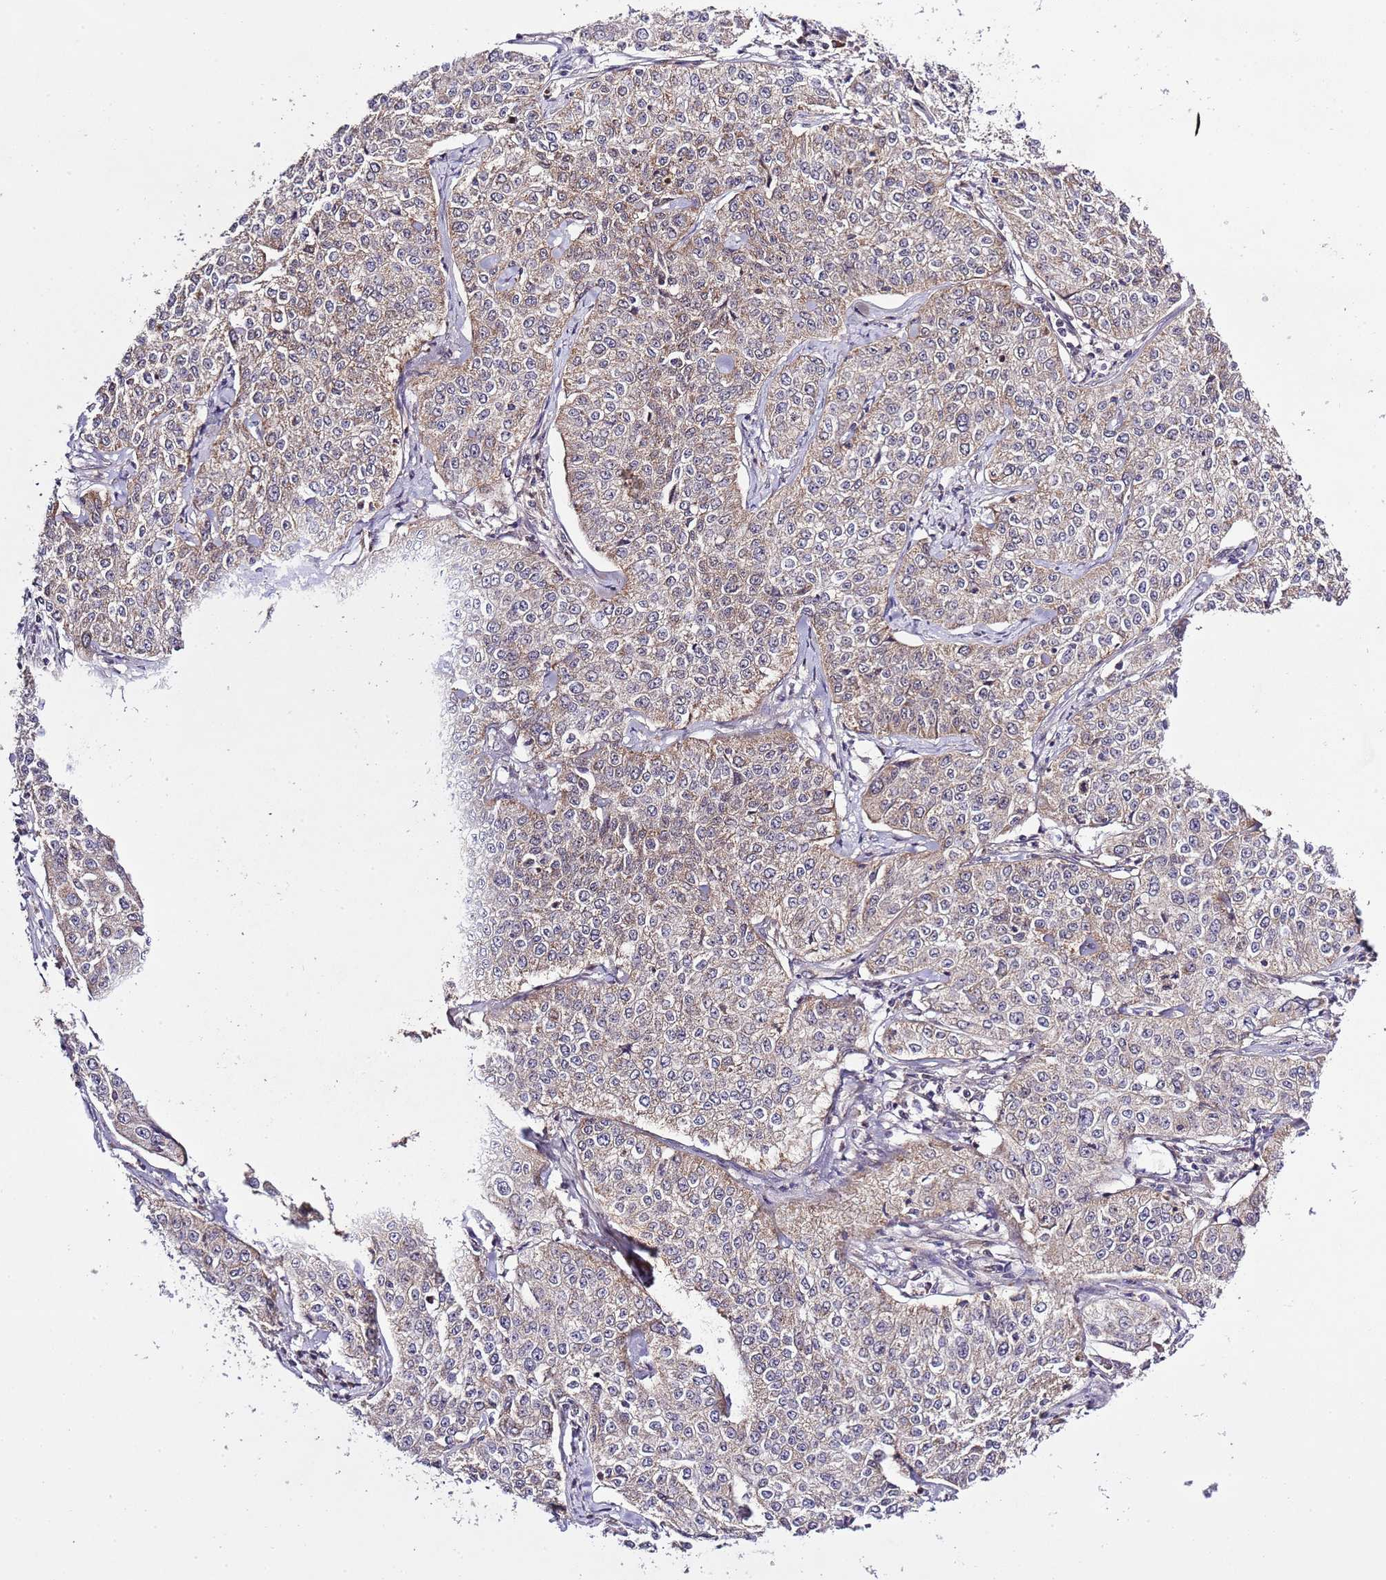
{"staining": {"intensity": "weak", "quantity": ">75%", "location": "cytoplasmic/membranous"}, "tissue": "cervical cancer", "cell_type": "Tumor cells", "image_type": "cancer", "snomed": [{"axis": "morphology", "description": "Squamous cell carcinoma, NOS"}, {"axis": "topography", "description": "Cervix"}], "caption": "This histopathology image demonstrates IHC staining of human cervical squamous cell carcinoma, with low weak cytoplasmic/membranous staining in about >75% of tumor cells.", "gene": "MFNG", "patient": {"sex": "female", "age": 35}}